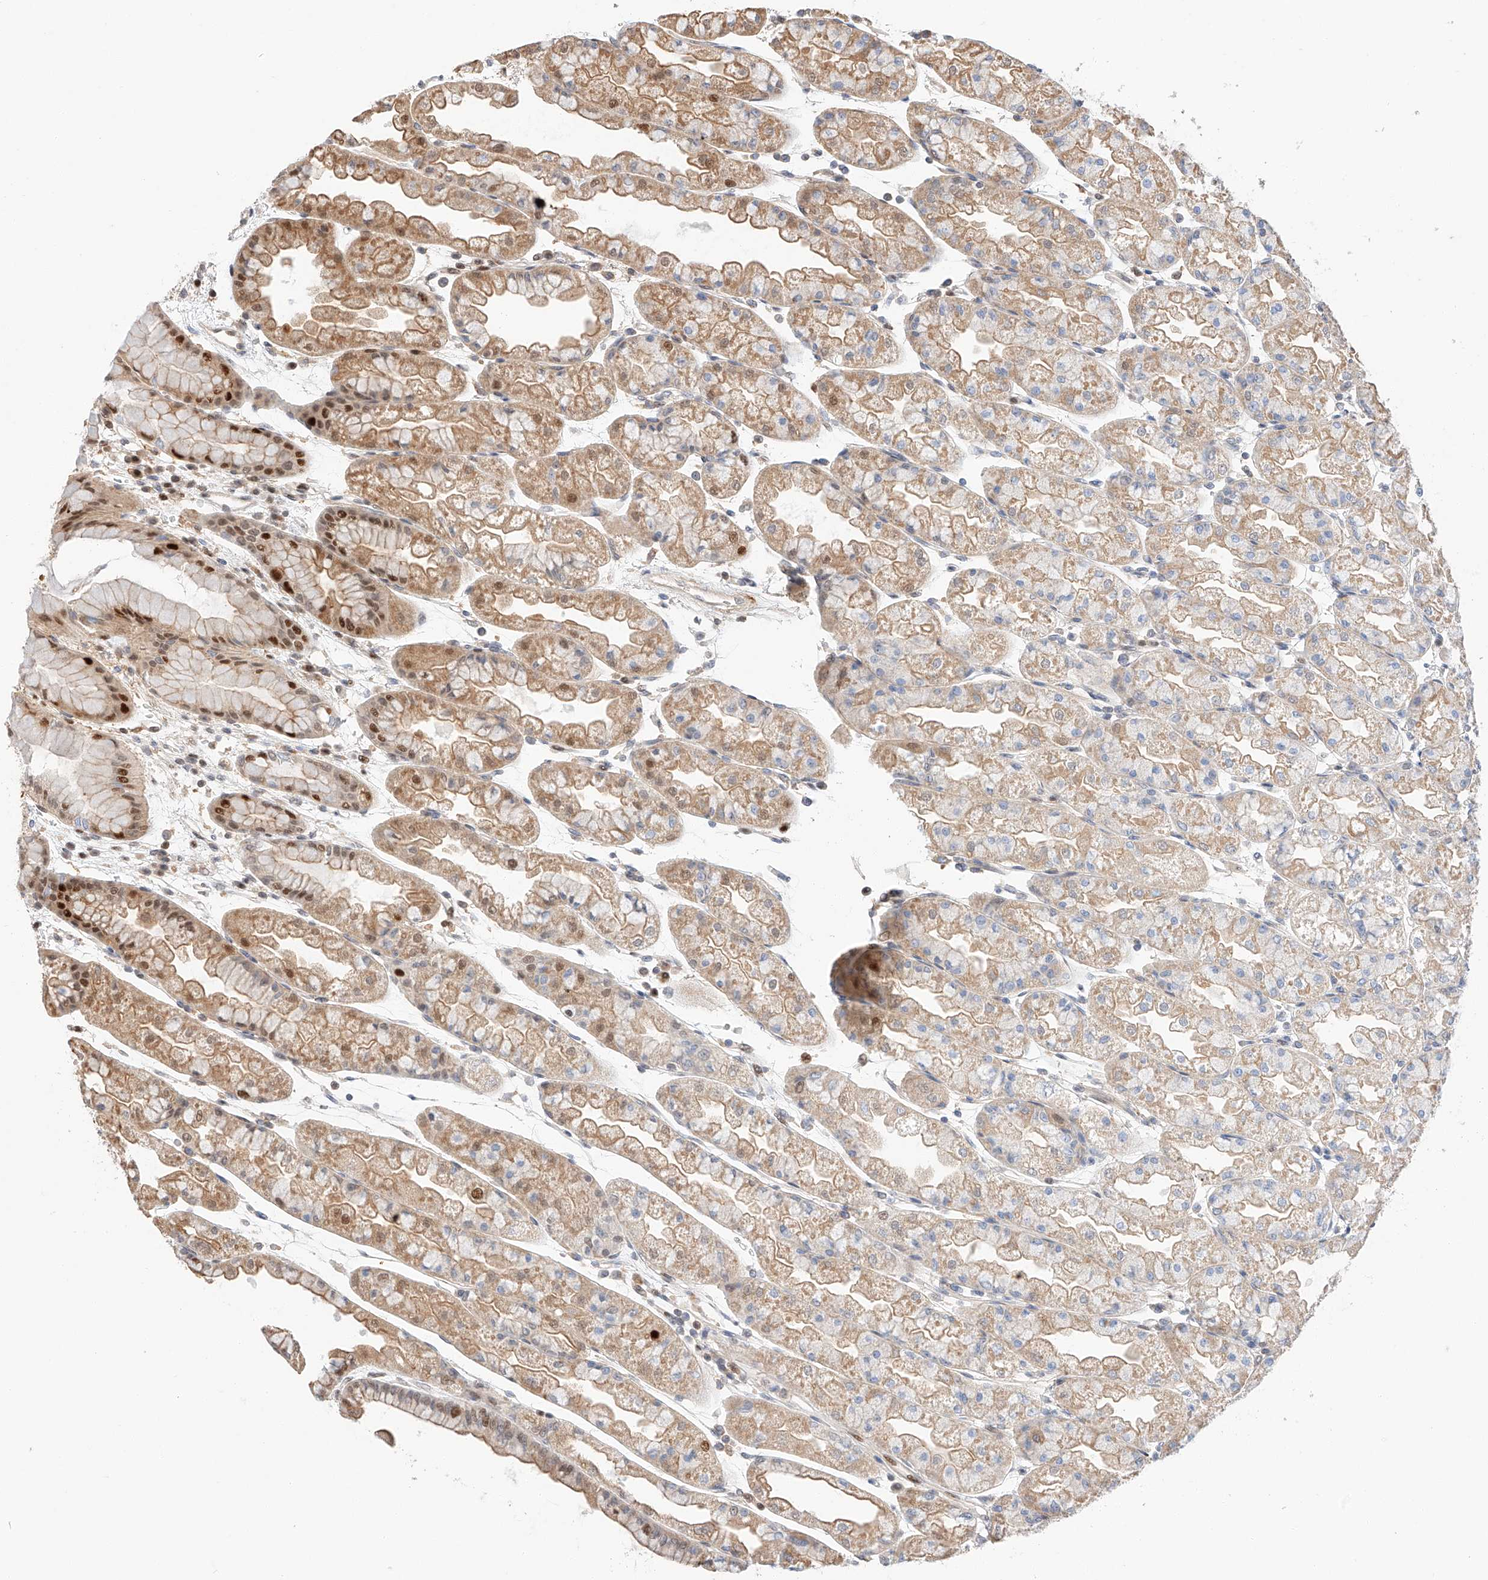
{"staining": {"intensity": "strong", "quantity": "<25%", "location": "cytoplasmic/membranous,nuclear"}, "tissue": "stomach", "cell_type": "Glandular cells", "image_type": "normal", "snomed": [{"axis": "morphology", "description": "Normal tissue, NOS"}, {"axis": "topography", "description": "Stomach, upper"}], "caption": "Immunohistochemistry (IHC) photomicrograph of normal human stomach stained for a protein (brown), which reveals medium levels of strong cytoplasmic/membranous,nuclear staining in approximately <25% of glandular cells.", "gene": "HDAC9", "patient": {"sex": "male", "age": 47}}